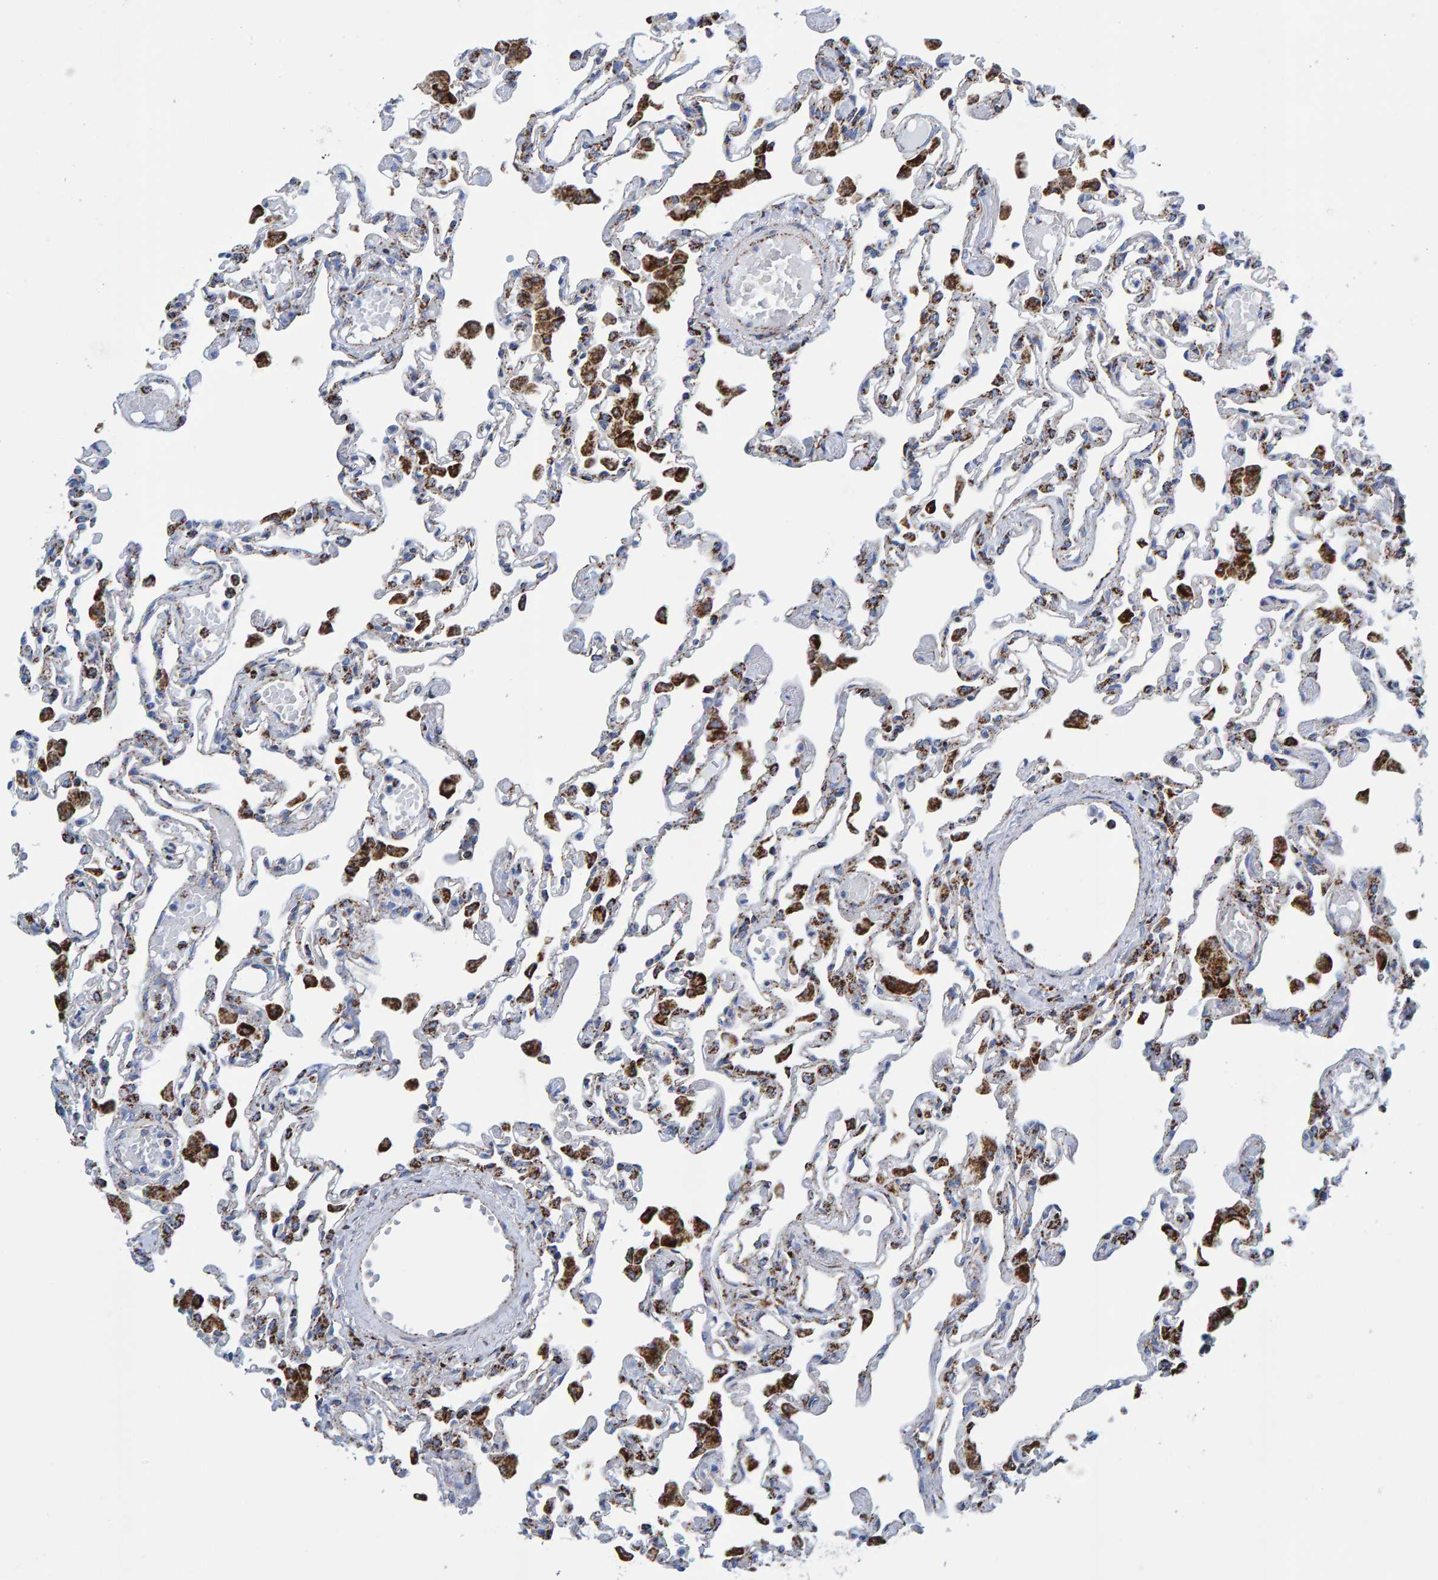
{"staining": {"intensity": "moderate", "quantity": ">75%", "location": "cytoplasmic/membranous"}, "tissue": "lung", "cell_type": "Alveolar cells", "image_type": "normal", "snomed": [{"axis": "morphology", "description": "Normal tissue, NOS"}, {"axis": "topography", "description": "Bronchus"}, {"axis": "topography", "description": "Lung"}], "caption": "Immunohistochemistry photomicrograph of unremarkable lung stained for a protein (brown), which demonstrates medium levels of moderate cytoplasmic/membranous expression in approximately >75% of alveolar cells.", "gene": "ENSG00000262660", "patient": {"sex": "female", "age": 49}}